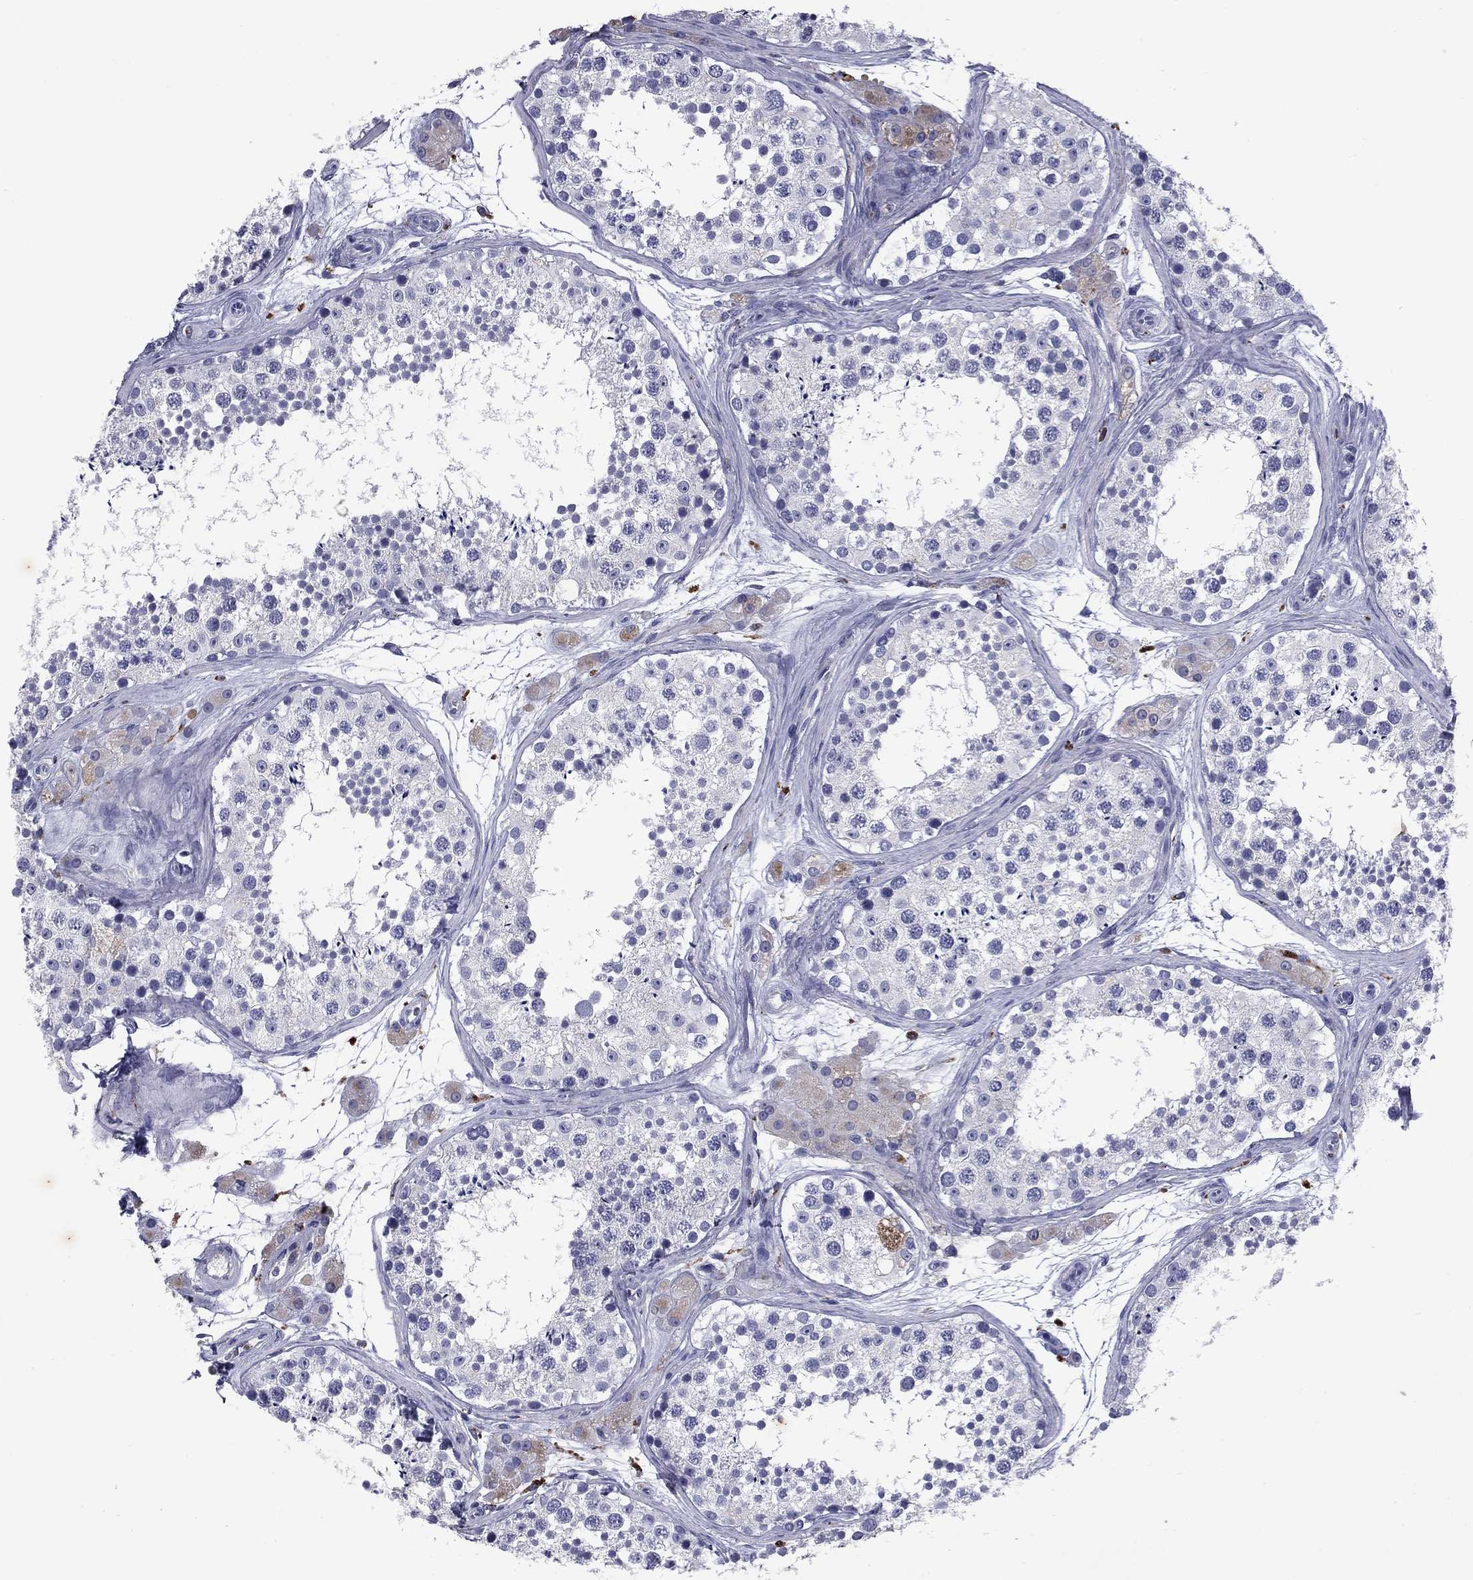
{"staining": {"intensity": "negative", "quantity": "none", "location": "none"}, "tissue": "testis", "cell_type": "Cells in seminiferous ducts", "image_type": "normal", "snomed": [{"axis": "morphology", "description": "Normal tissue, NOS"}, {"axis": "topography", "description": "Testis"}], "caption": "Human testis stained for a protein using IHC displays no positivity in cells in seminiferous ducts.", "gene": "MADCAM1", "patient": {"sex": "male", "age": 41}}